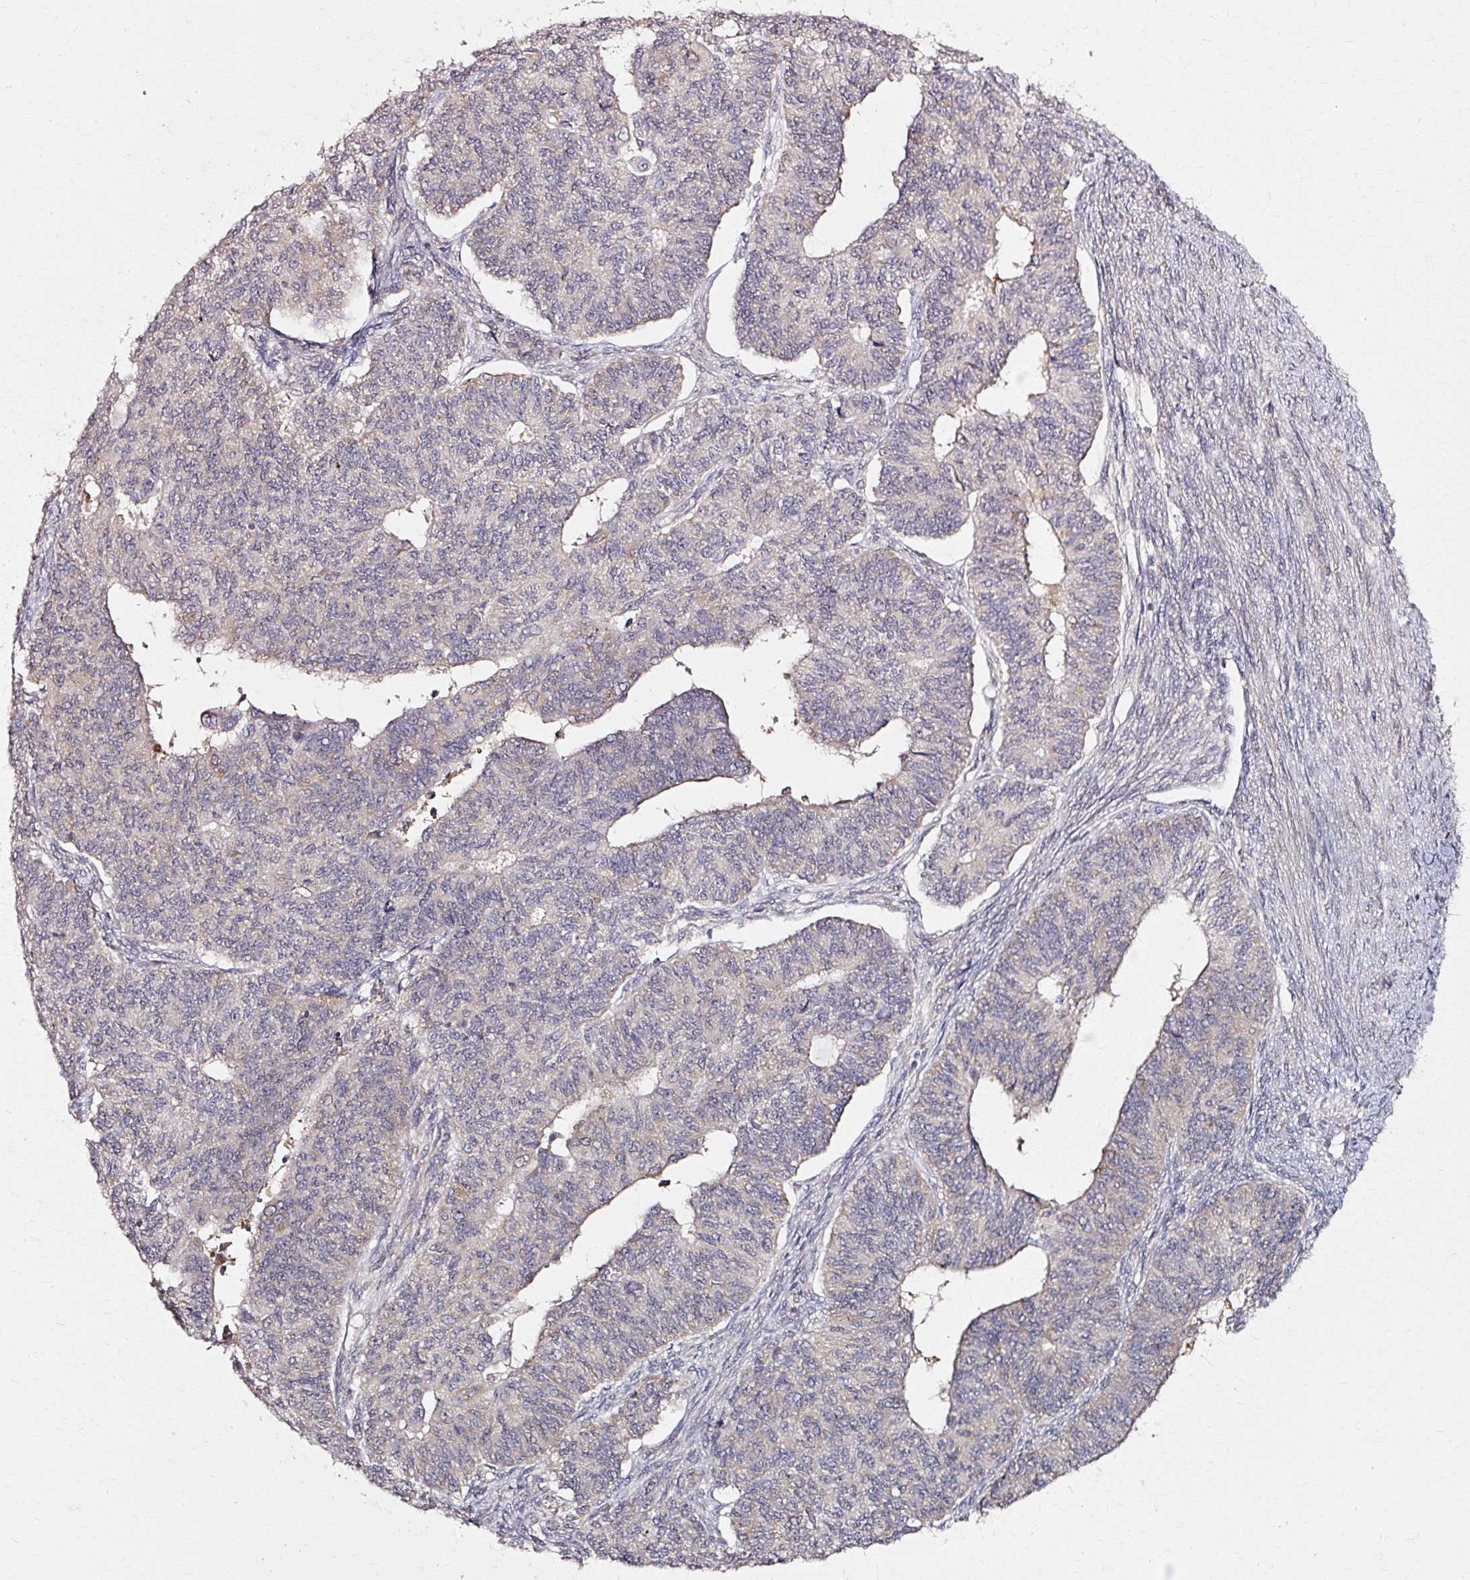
{"staining": {"intensity": "negative", "quantity": "none", "location": "none"}, "tissue": "endometrial cancer", "cell_type": "Tumor cells", "image_type": "cancer", "snomed": [{"axis": "morphology", "description": "Adenocarcinoma, NOS"}, {"axis": "topography", "description": "Endometrium"}], "caption": "IHC photomicrograph of neoplastic tissue: human adenocarcinoma (endometrial) stained with DAB displays no significant protein positivity in tumor cells.", "gene": "RGPD5", "patient": {"sex": "female", "age": 32}}